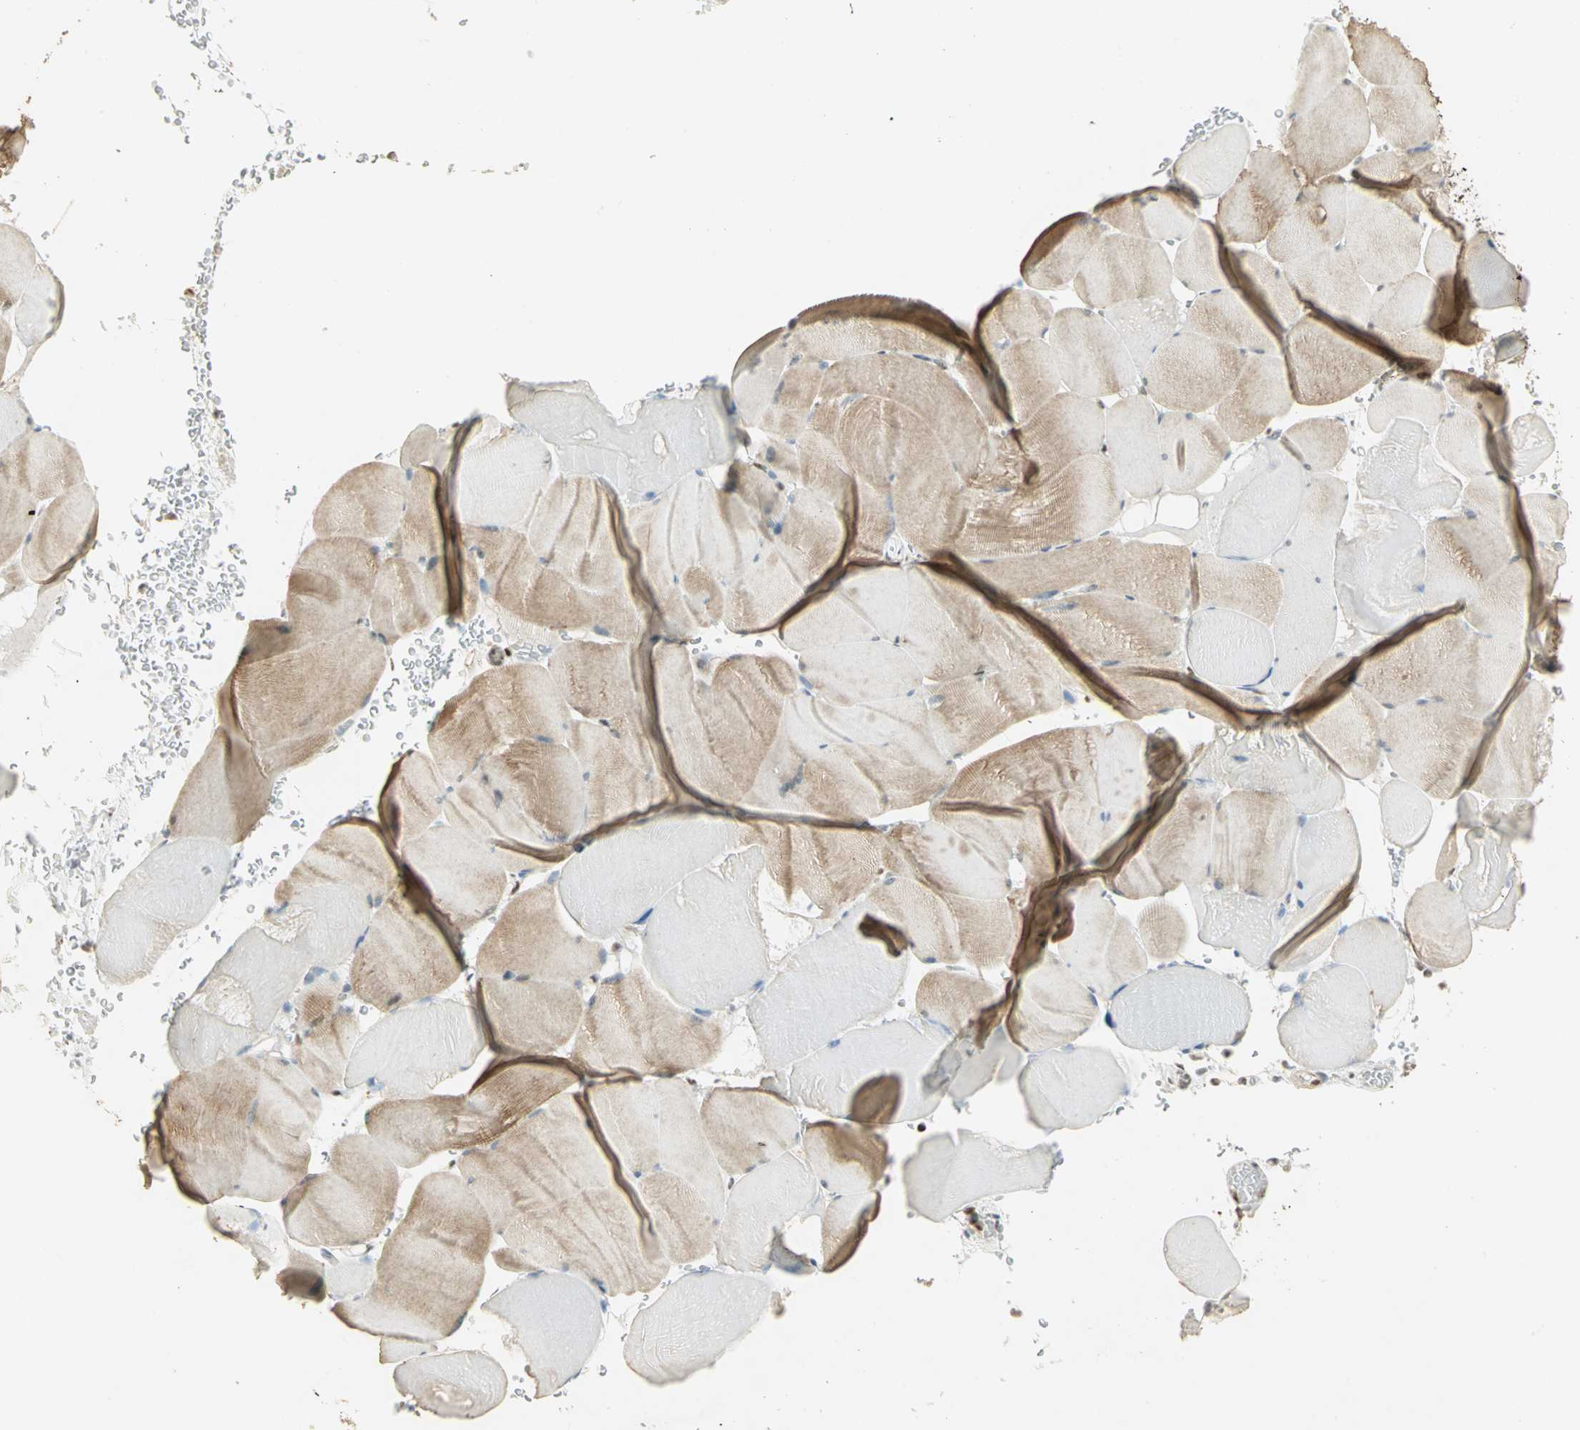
{"staining": {"intensity": "moderate", "quantity": ">75%", "location": "cytoplasmic/membranous"}, "tissue": "skeletal muscle", "cell_type": "Myocytes", "image_type": "normal", "snomed": [{"axis": "morphology", "description": "Normal tissue, NOS"}, {"axis": "topography", "description": "Skeletal muscle"}], "caption": "Moderate cytoplasmic/membranous expression for a protein is appreciated in approximately >75% of myocytes of benign skeletal muscle using immunohistochemistry (IHC).", "gene": "ELF1", "patient": {"sex": "male", "age": 62}}